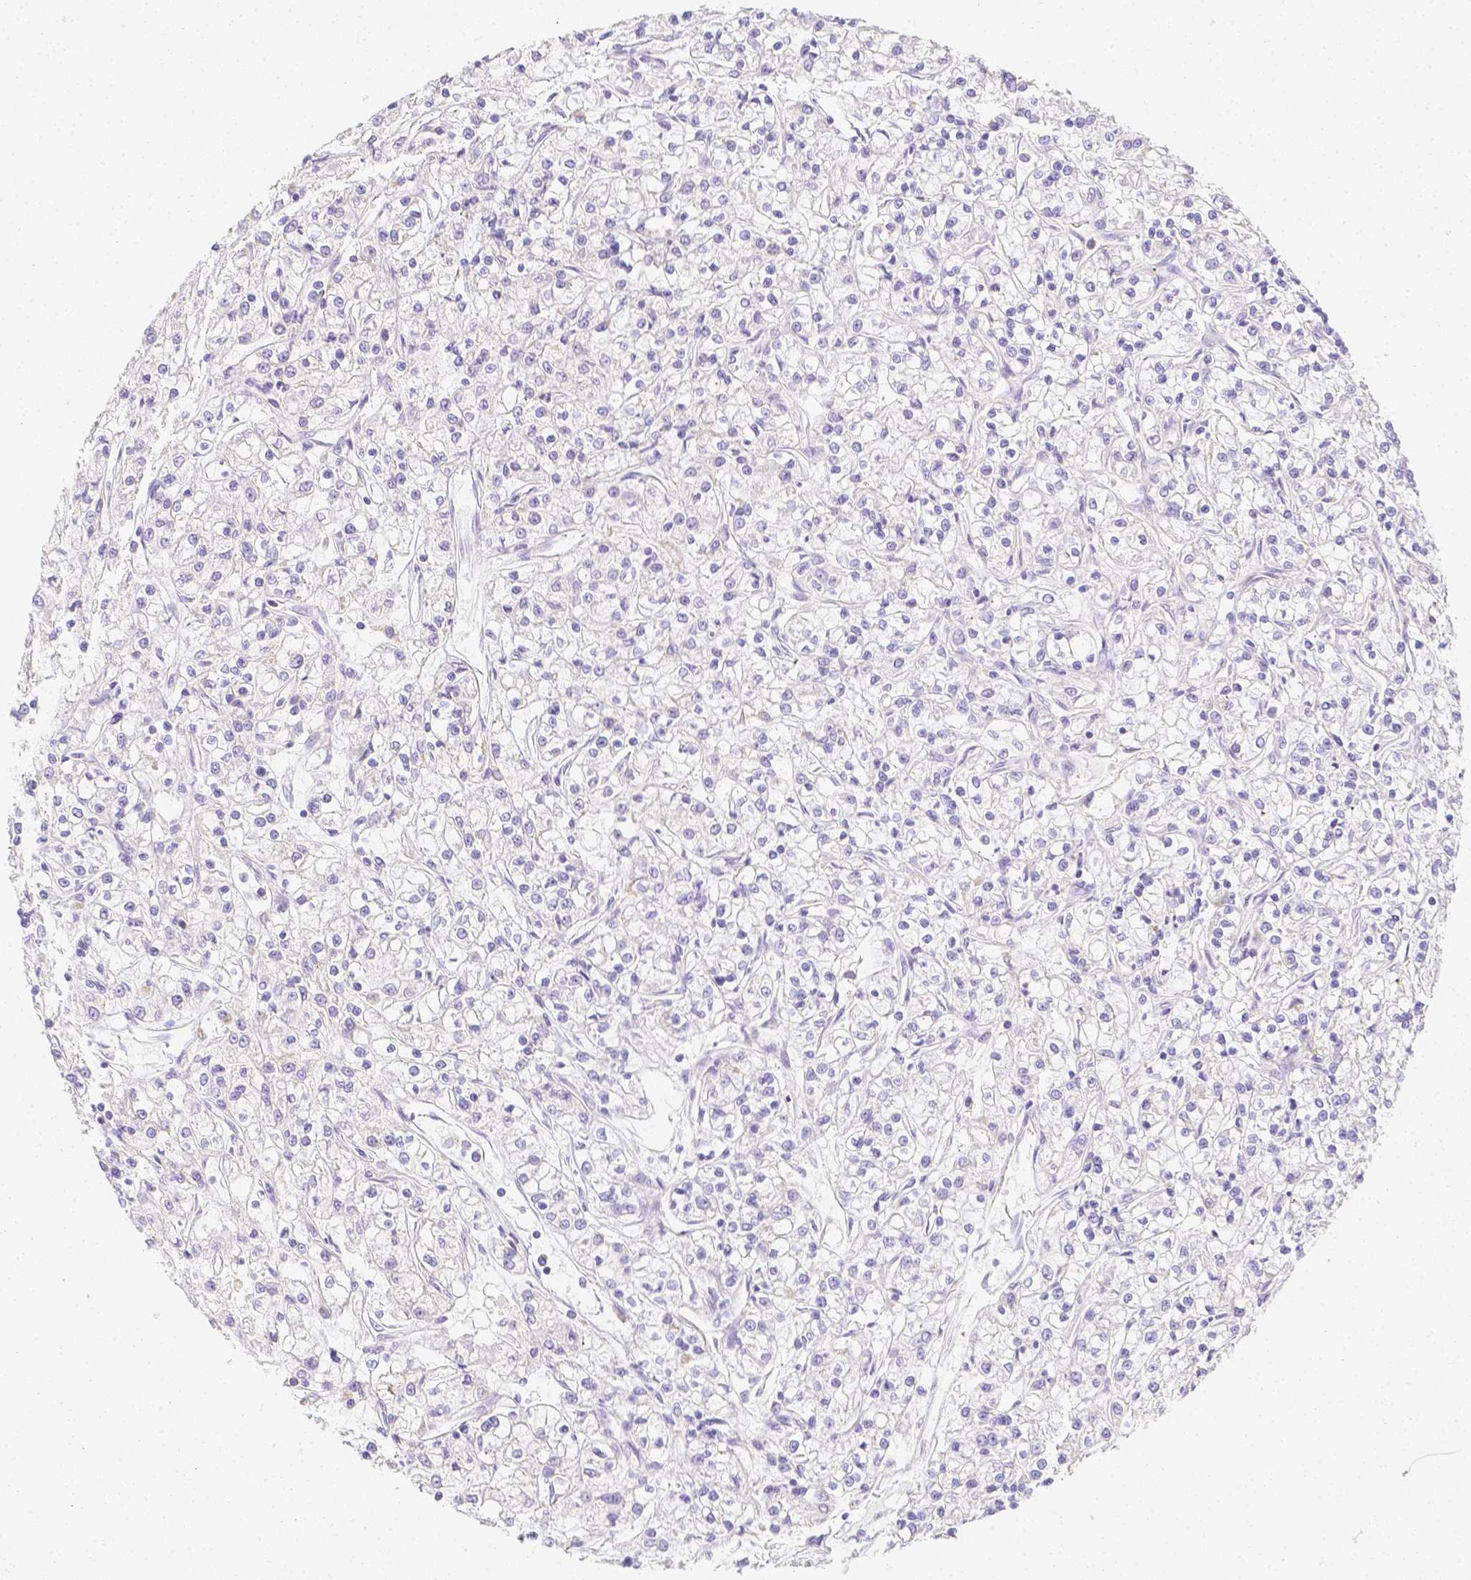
{"staining": {"intensity": "negative", "quantity": "none", "location": "none"}, "tissue": "renal cancer", "cell_type": "Tumor cells", "image_type": "cancer", "snomed": [{"axis": "morphology", "description": "Adenocarcinoma, NOS"}, {"axis": "topography", "description": "Kidney"}], "caption": "This is a histopathology image of IHC staining of renal cancer (adenocarcinoma), which shows no expression in tumor cells.", "gene": "ASAH2", "patient": {"sex": "female", "age": 59}}